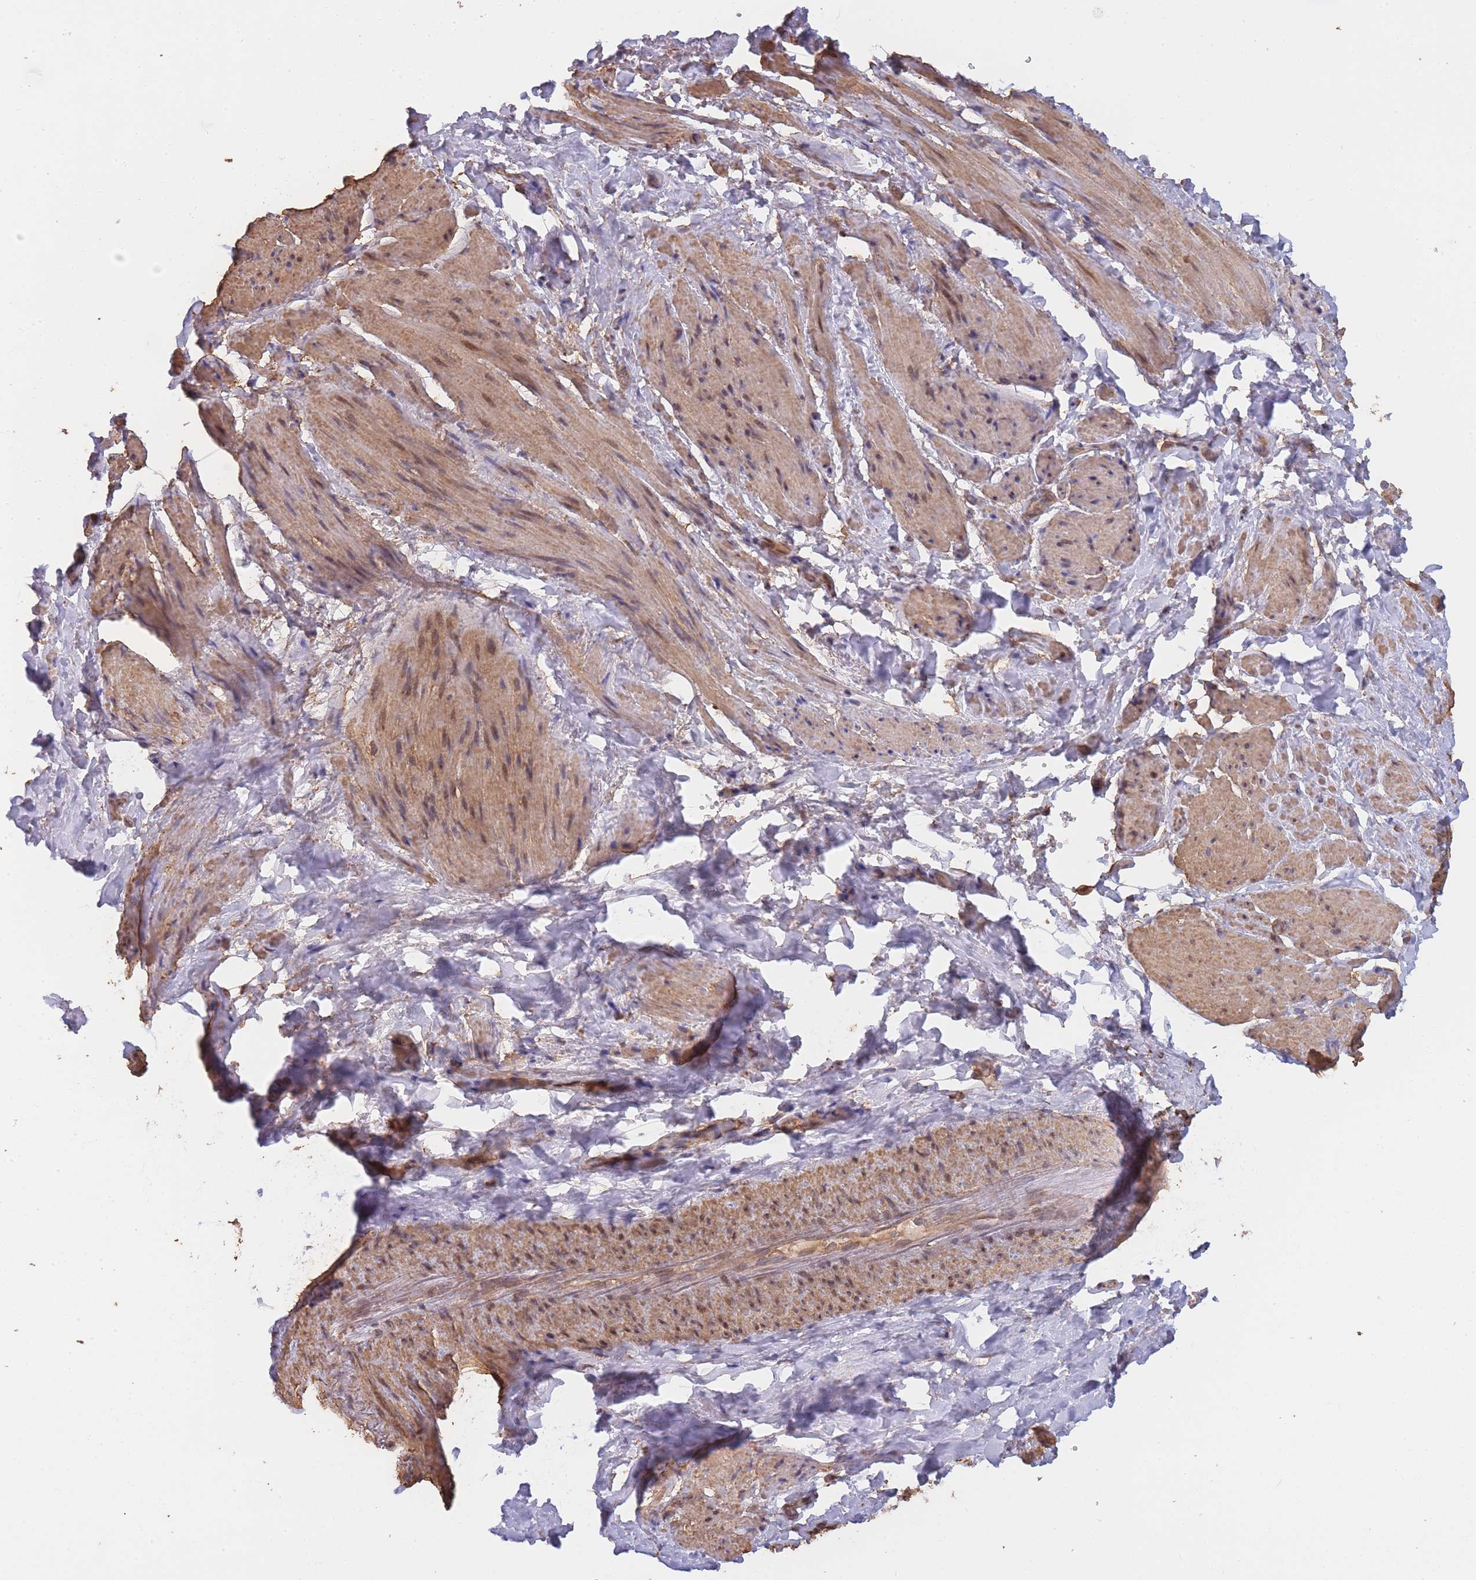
{"staining": {"intensity": "moderate", "quantity": ">75%", "location": "cytoplasmic/membranous,nuclear"}, "tissue": "smooth muscle", "cell_type": "Smooth muscle cells", "image_type": "normal", "snomed": [{"axis": "morphology", "description": "Normal tissue, NOS"}, {"axis": "topography", "description": "Smooth muscle"}, {"axis": "topography", "description": "Peripheral nerve tissue"}], "caption": "Immunohistochemical staining of normal human smooth muscle demonstrates moderate cytoplasmic/membranous,nuclear protein staining in approximately >75% of smooth muscle cells. (brown staining indicates protein expression, while blue staining denotes nuclei).", "gene": "METRN", "patient": {"sex": "male", "age": 69}}